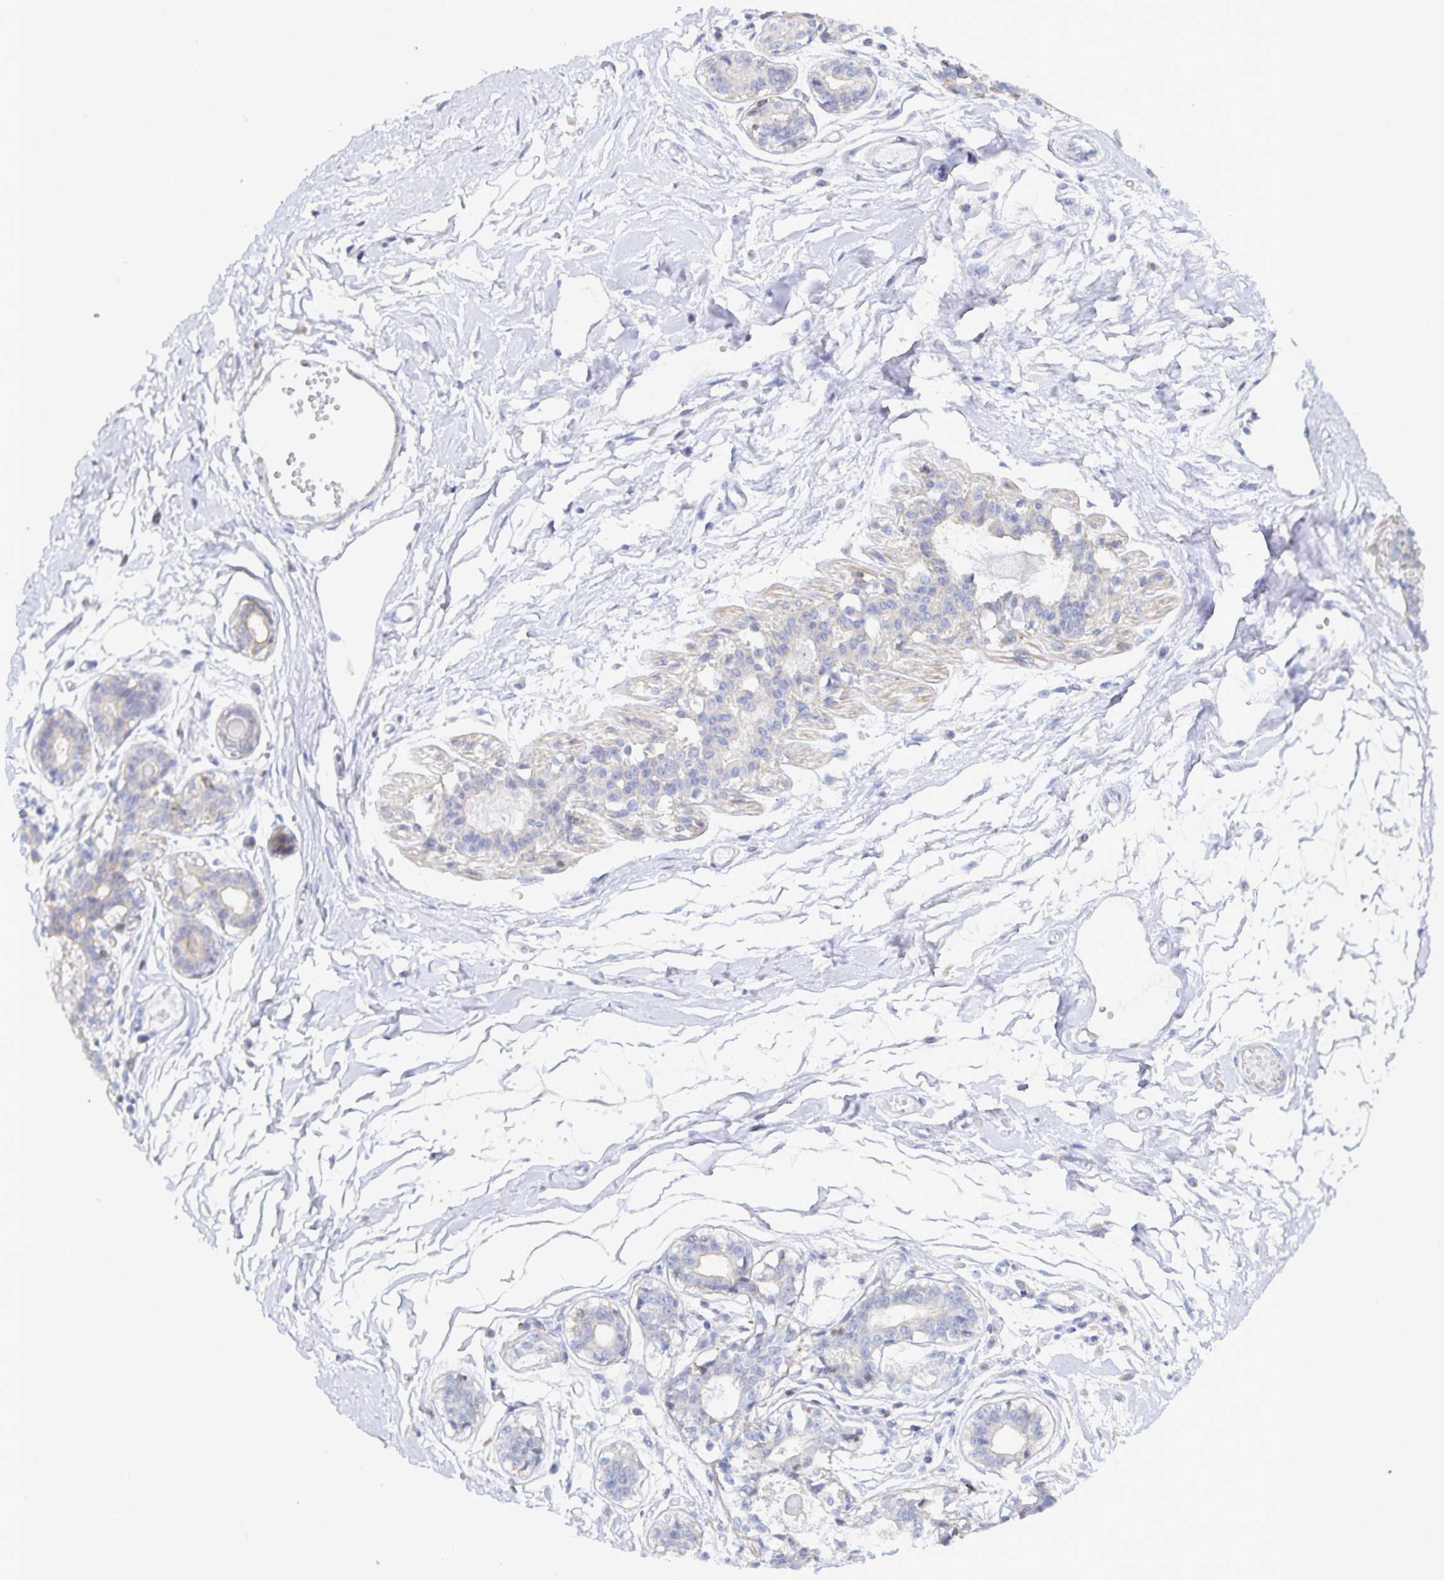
{"staining": {"intensity": "negative", "quantity": "none", "location": "none"}, "tissue": "breast", "cell_type": "Adipocytes", "image_type": "normal", "snomed": [{"axis": "morphology", "description": "Normal tissue, NOS"}, {"axis": "topography", "description": "Breast"}], "caption": "IHC of unremarkable human breast displays no staining in adipocytes. (DAB immunohistochemistry (IHC) visualized using brightfield microscopy, high magnification).", "gene": "PIK3CD", "patient": {"sex": "female", "age": 45}}